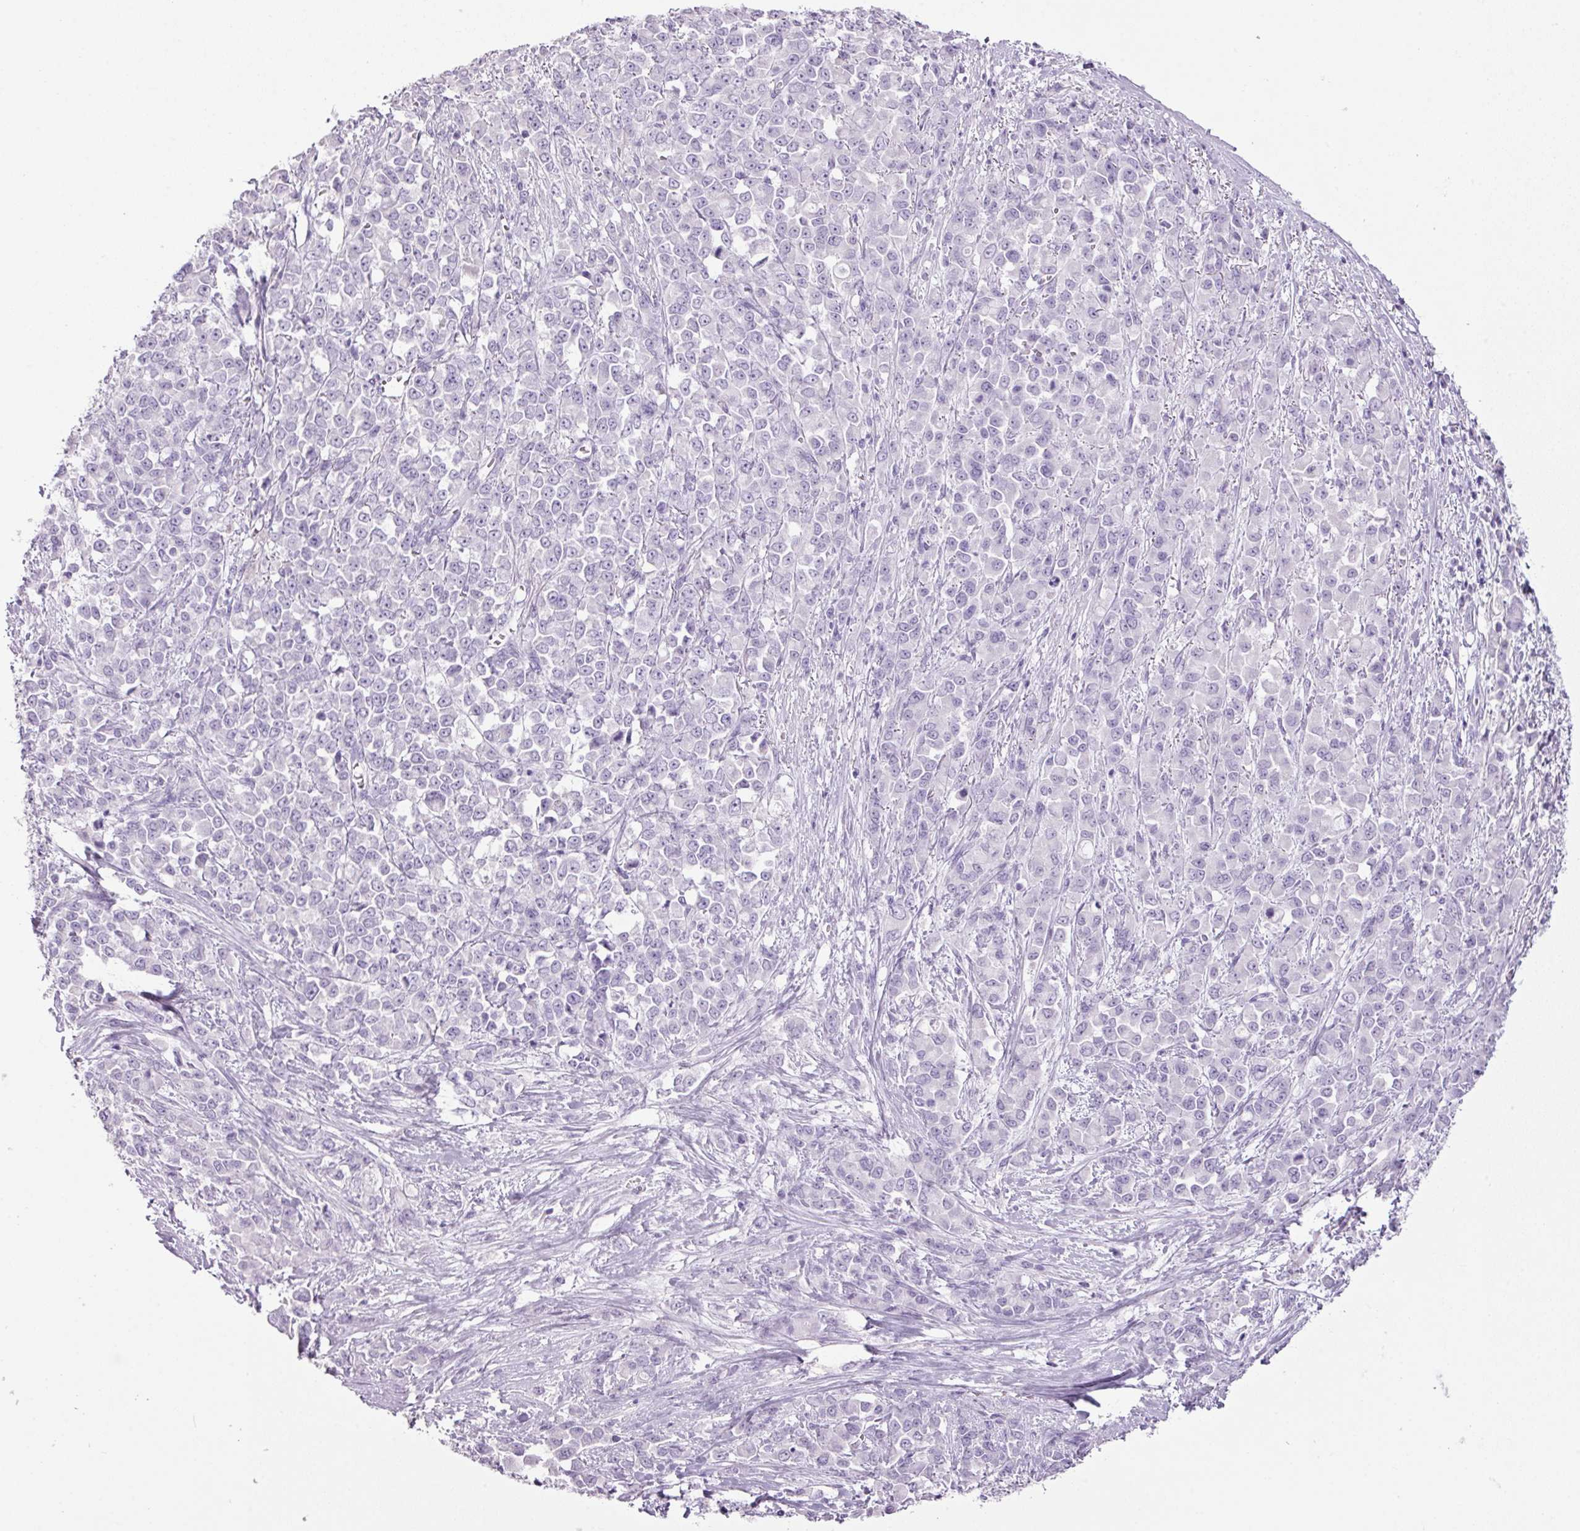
{"staining": {"intensity": "negative", "quantity": "none", "location": "none"}, "tissue": "stomach cancer", "cell_type": "Tumor cells", "image_type": "cancer", "snomed": [{"axis": "morphology", "description": "Adenocarcinoma, NOS"}, {"axis": "topography", "description": "Stomach"}], "caption": "Tumor cells are negative for protein expression in human stomach cancer.", "gene": "PPP1R1A", "patient": {"sex": "female", "age": 76}}